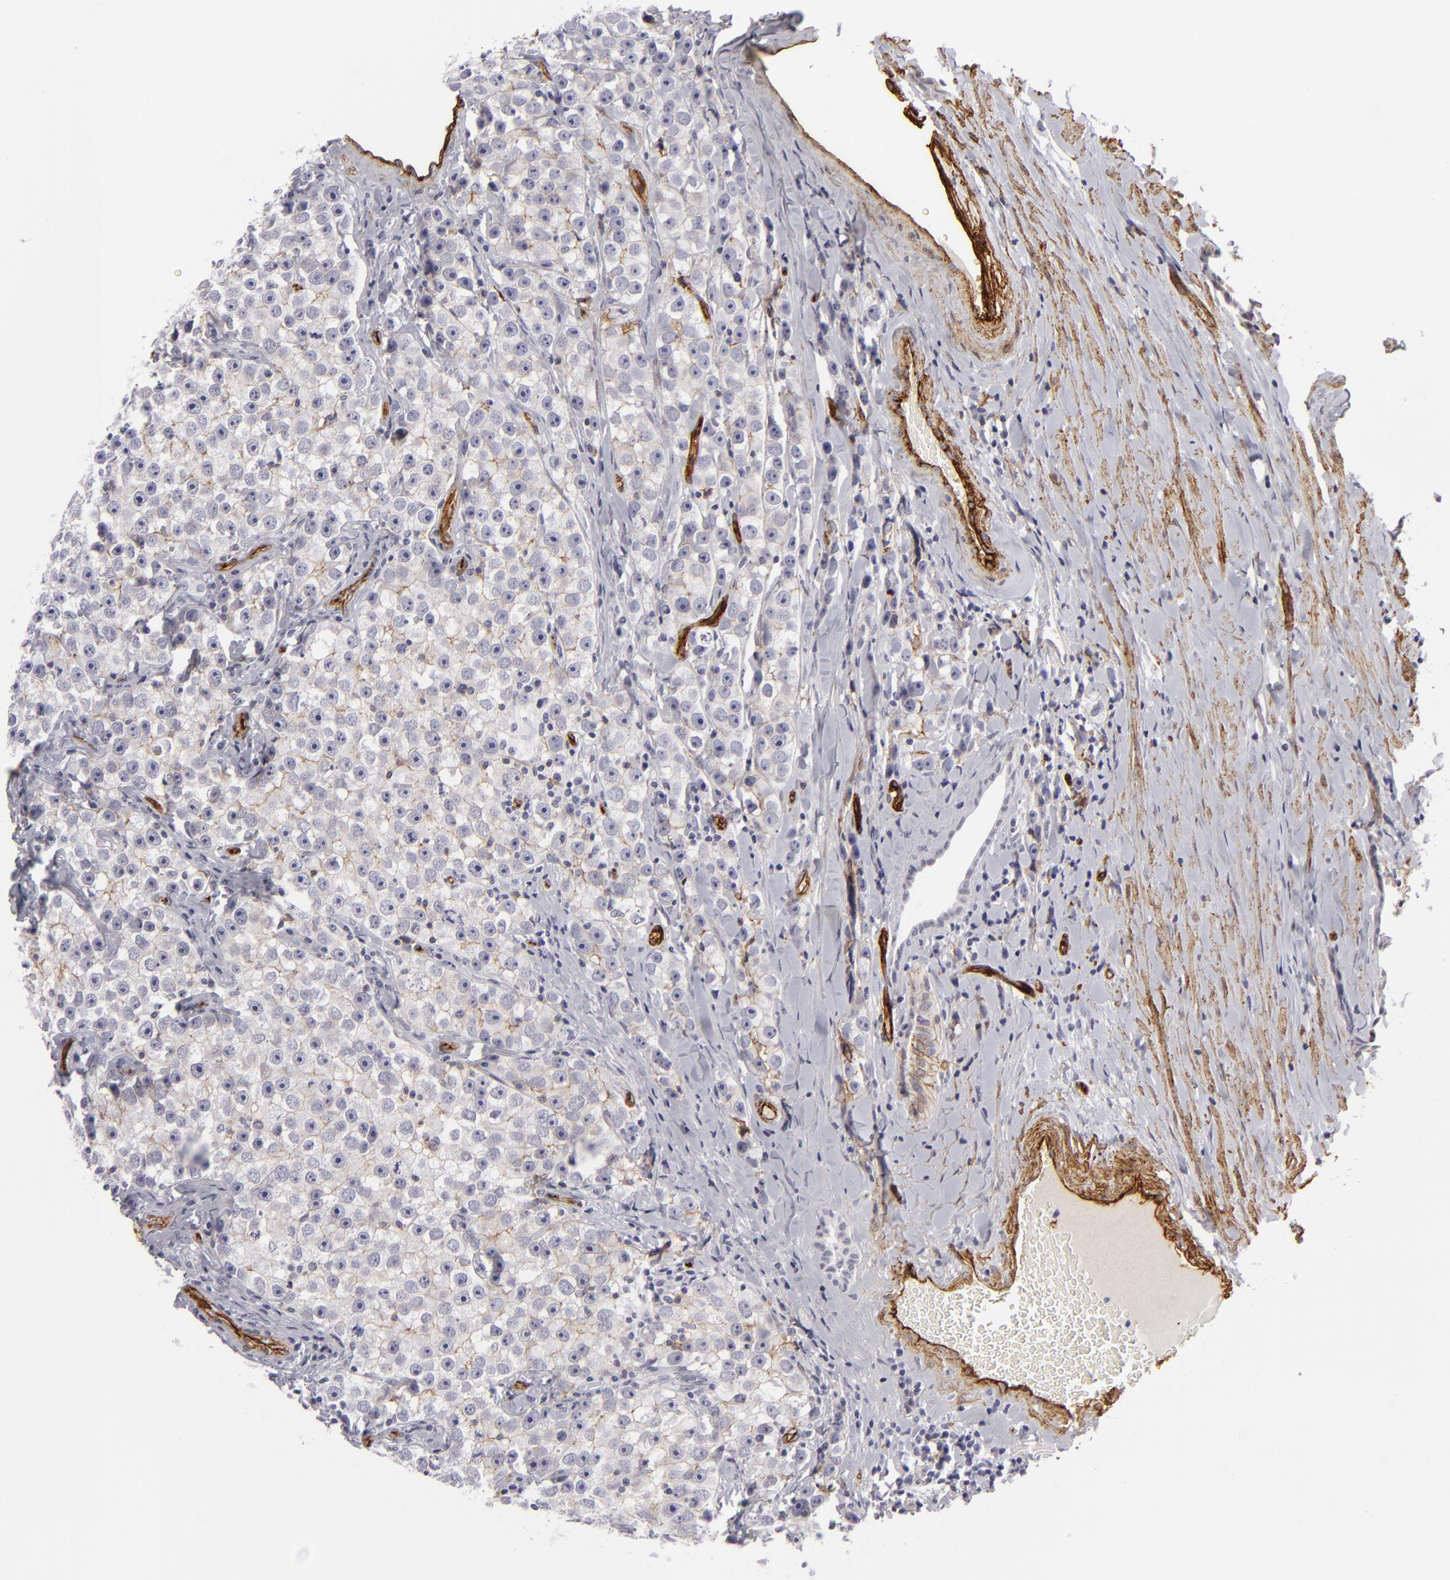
{"staining": {"intensity": "negative", "quantity": "none", "location": "none"}, "tissue": "testis cancer", "cell_type": "Tumor cells", "image_type": "cancer", "snomed": [{"axis": "morphology", "description": "Seminoma, NOS"}, {"axis": "topography", "description": "Testis"}], "caption": "Photomicrograph shows no significant protein expression in tumor cells of testis cancer. (DAB (3,3'-diaminobenzidine) IHC visualized using brightfield microscopy, high magnification).", "gene": "MCAM", "patient": {"sex": "male", "age": 32}}